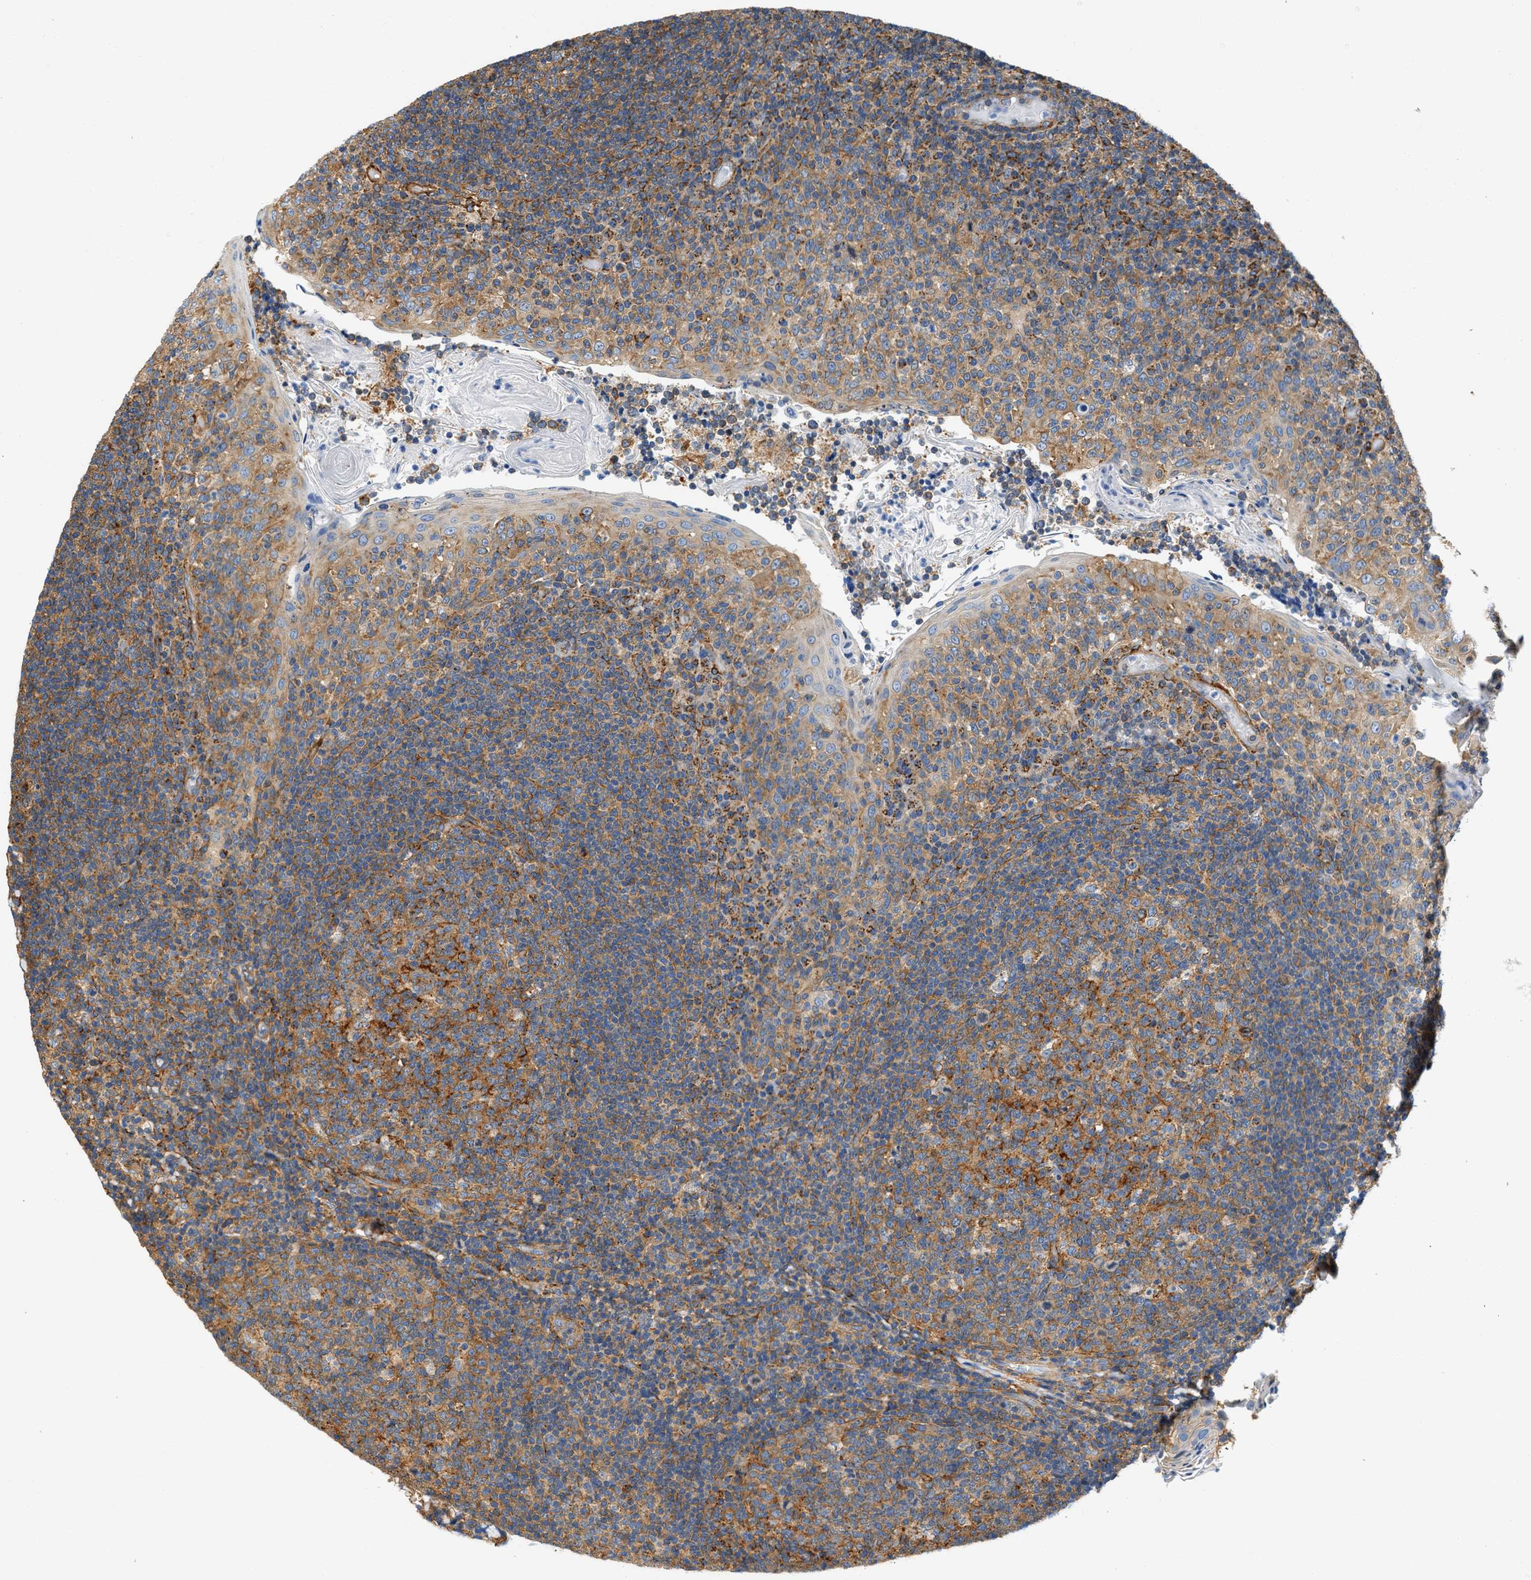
{"staining": {"intensity": "moderate", "quantity": ">75%", "location": "cytoplasmic/membranous"}, "tissue": "tonsil", "cell_type": "Germinal center cells", "image_type": "normal", "snomed": [{"axis": "morphology", "description": "Normal tissue, NOS"}, {"axis": "topography", "description": "Tonsil"}], "caption": "Tonsil stained with IHC displays moderate cytoplasmic/membranous positivity in approximately >75% of germinal center cells.", "gene": "SEPTIN2", "patient": {"sex": "female", "age": 19}}